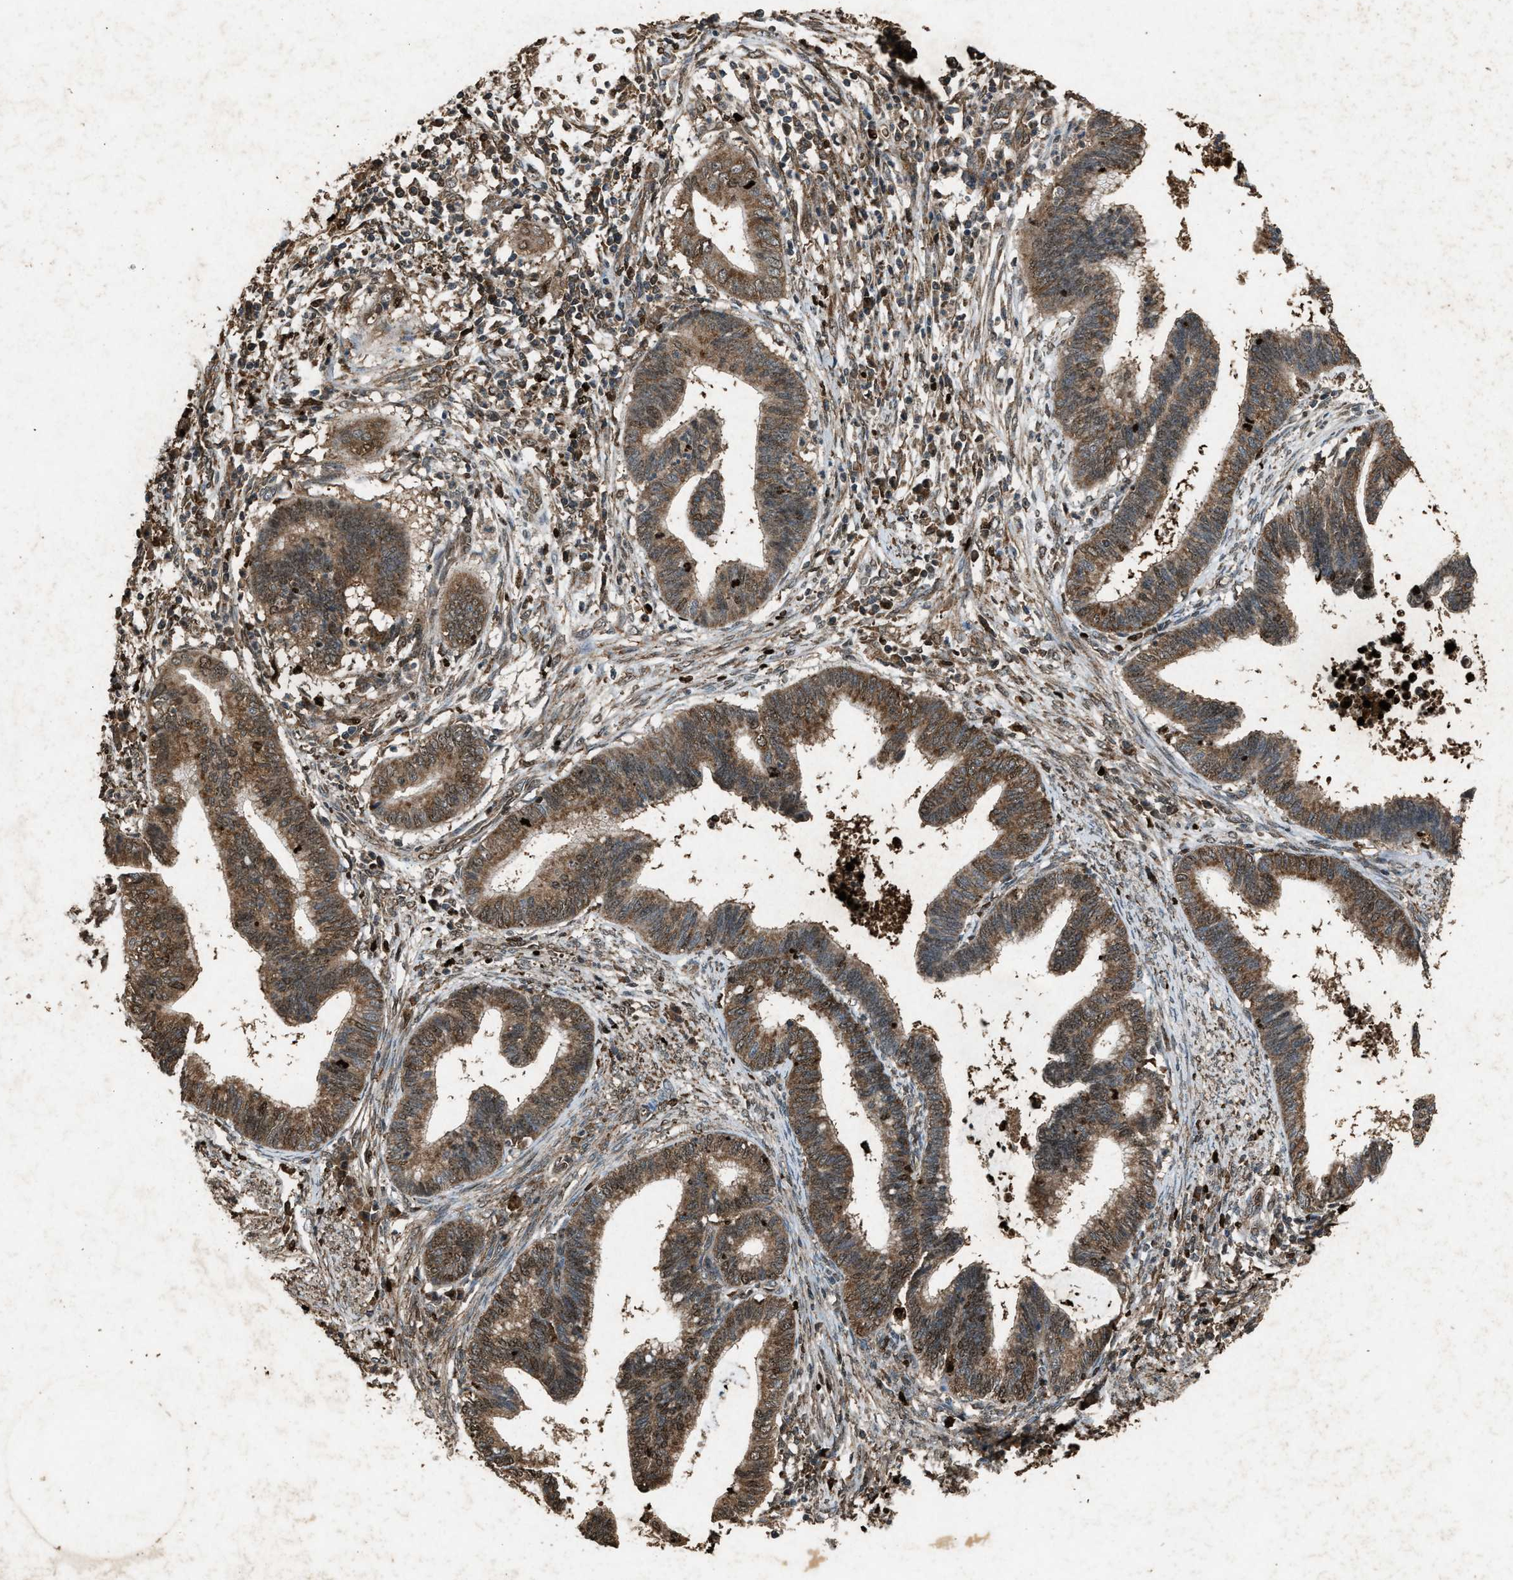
{"staining": {"intensity": "strong", "quantity": ">75%", "location": "cytoplasmic/membranous,nuclear"}, "tissue": "cervical cancer", "cell_type": "Tumor cells", "image_type": "cancer", "snomed": [{"axis": "morphology", "description": "Adenocarcinoma, NOS"}, {"axis": "topography", "description": "Cervix"}], "caption": "Tumor cells demonstrate high levels of strong cytoplasmic/membranous and nuclear staining in about >75% of cells in human cervical cancer (adenocarcinoma). The staining was performed using DAB (3,3'-diaminobenzidine), with brown indicating positive protein expression. Nuclei are stained blue with hematoxylin.", "gene": "PSMD1", "patient": {"sex": "female", "age": 36}}